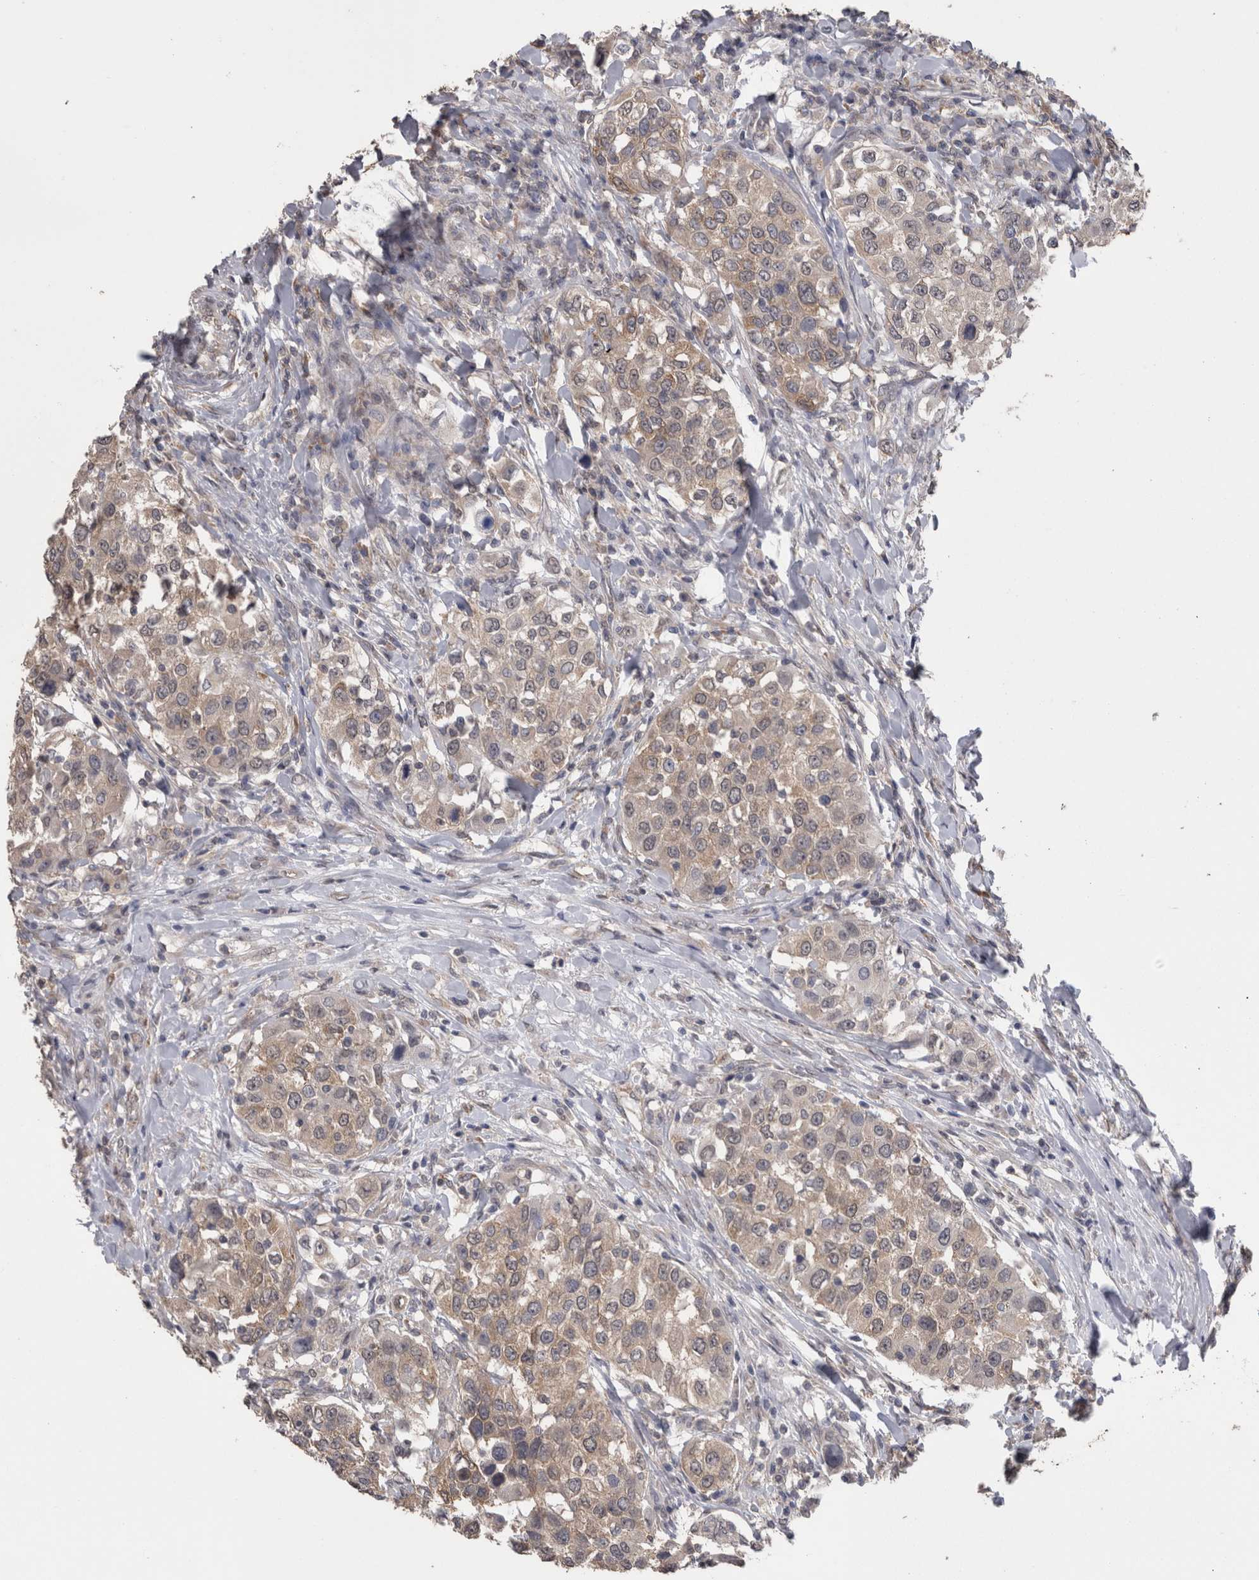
{"staining": {"intensity": "moderate", "quantity": ">75%", "location": "cytoplasmic/membranous"}, "tissue": "urothelial cancer", "cell_type": "Tumor cells", "image_type": "cancer", "snomed": [{"axis": "morphology", "description": "Urothelial carcinoma, High grade"}, {"axis": "topography", "description": "Urinary bladder"}], "caption": "Approximately >75% of tumor cells in urothelial cancer display moderate cytoplasmic/membranous protein staining as visualized by brown immunohistochemical staining.", "gene": "DDX6", "patient": {"sex": "female", "age": 80}}